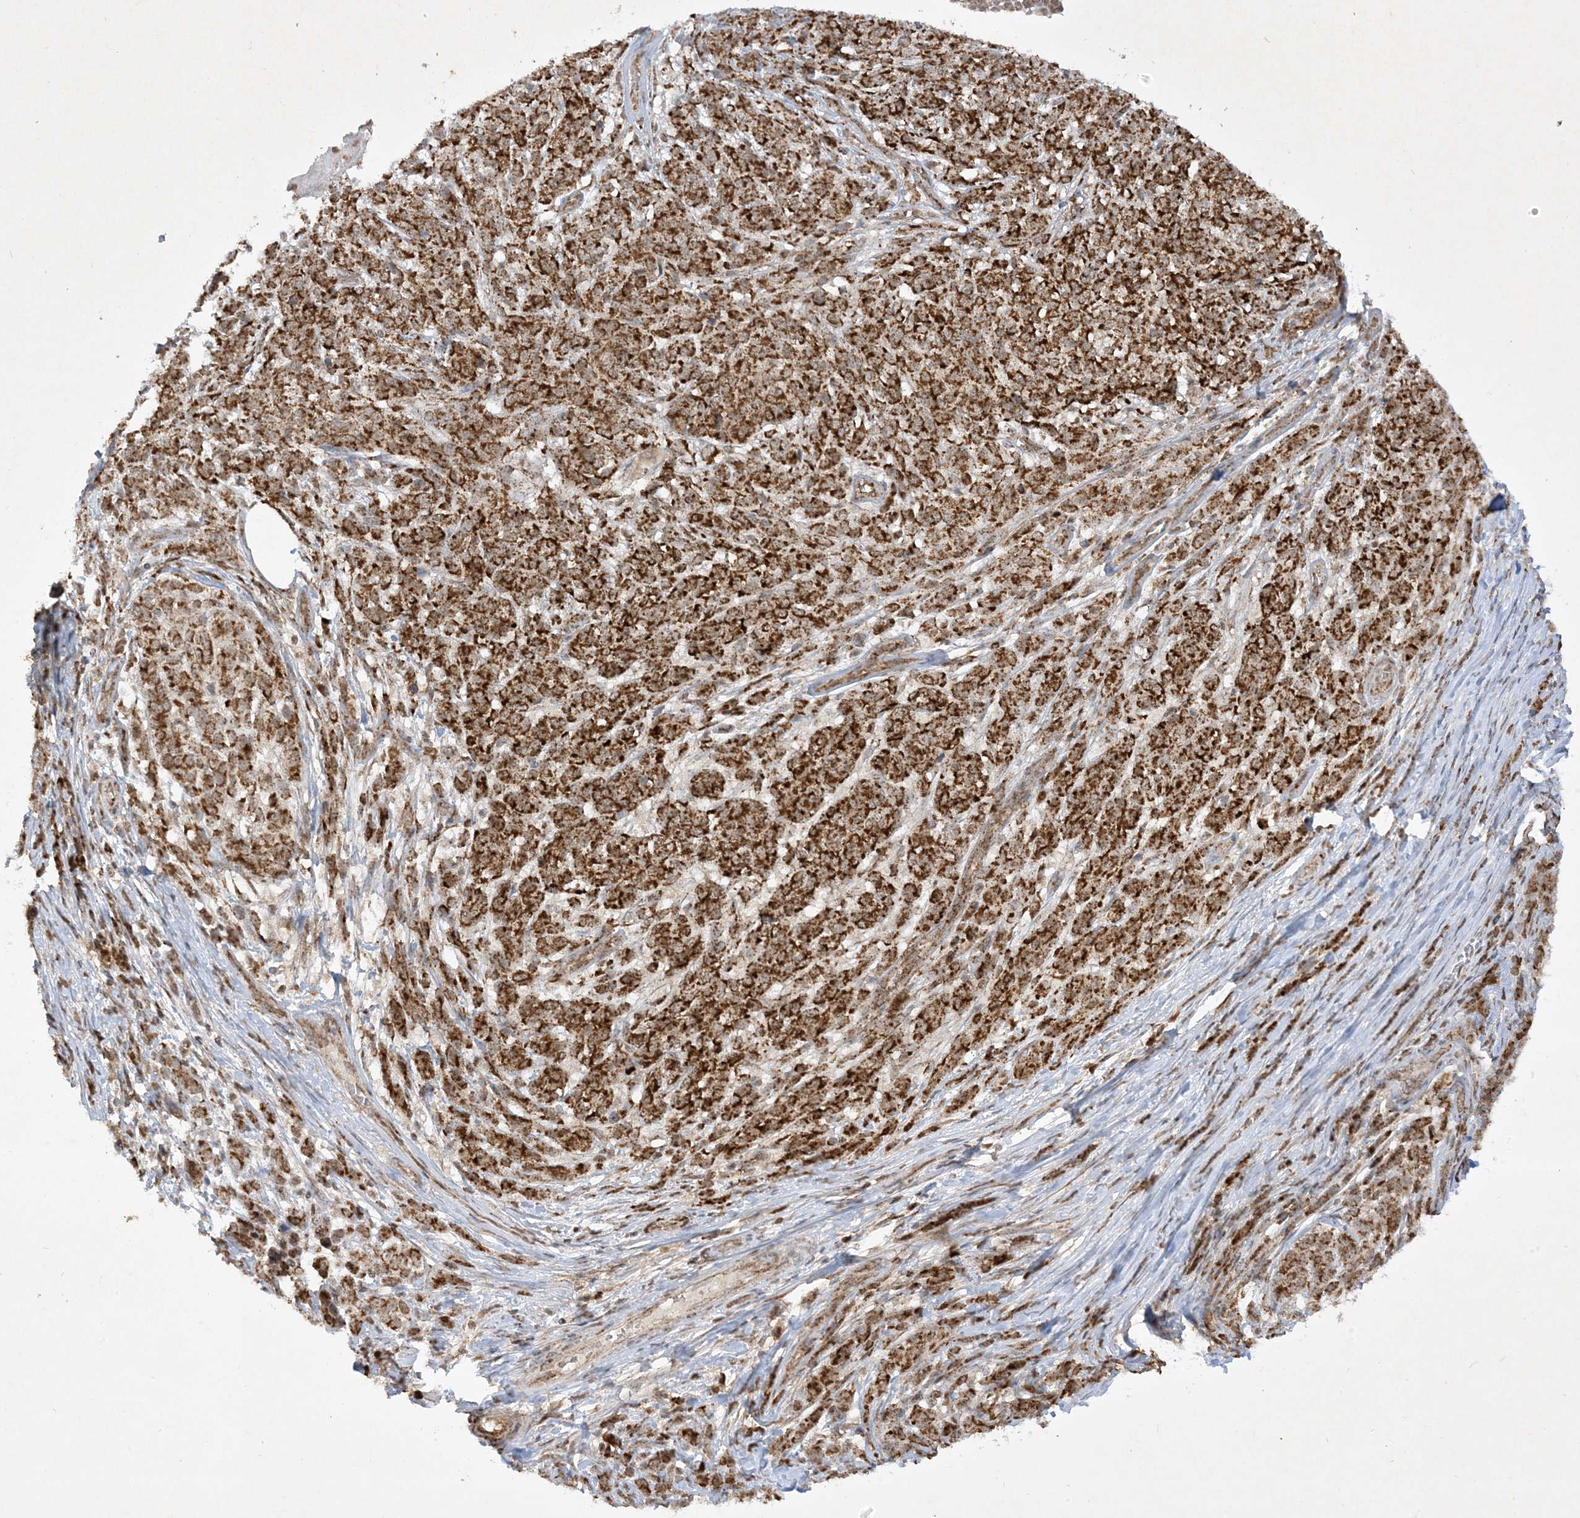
{"staining": {"intensity": "strong", "quantity": ">75%", "location": "cytoplasmic/membranous"}, "tissue": "melanoma", "cell_type": "Tumor cells", "image_type": "cancer", "snomed": [{"axis": "morphology", "description": "Malignant melanoma, NOS"}, {"axis": "topography", "description": "Skin"}], "caption": "Immunohistochemistry staining of melanoma, which reveals high levels of strong cytoplasmic/membranous staining in about >75% of tumor cells indicating strong cytoplasmic/membranous protein positivity. The staining was performed using DAB (brown) for protein detection and nuclei were counterstained in hematoxylin (blue).", "gene": "NDUFAF3", "patient": {"sex": "male", "age": 49}}